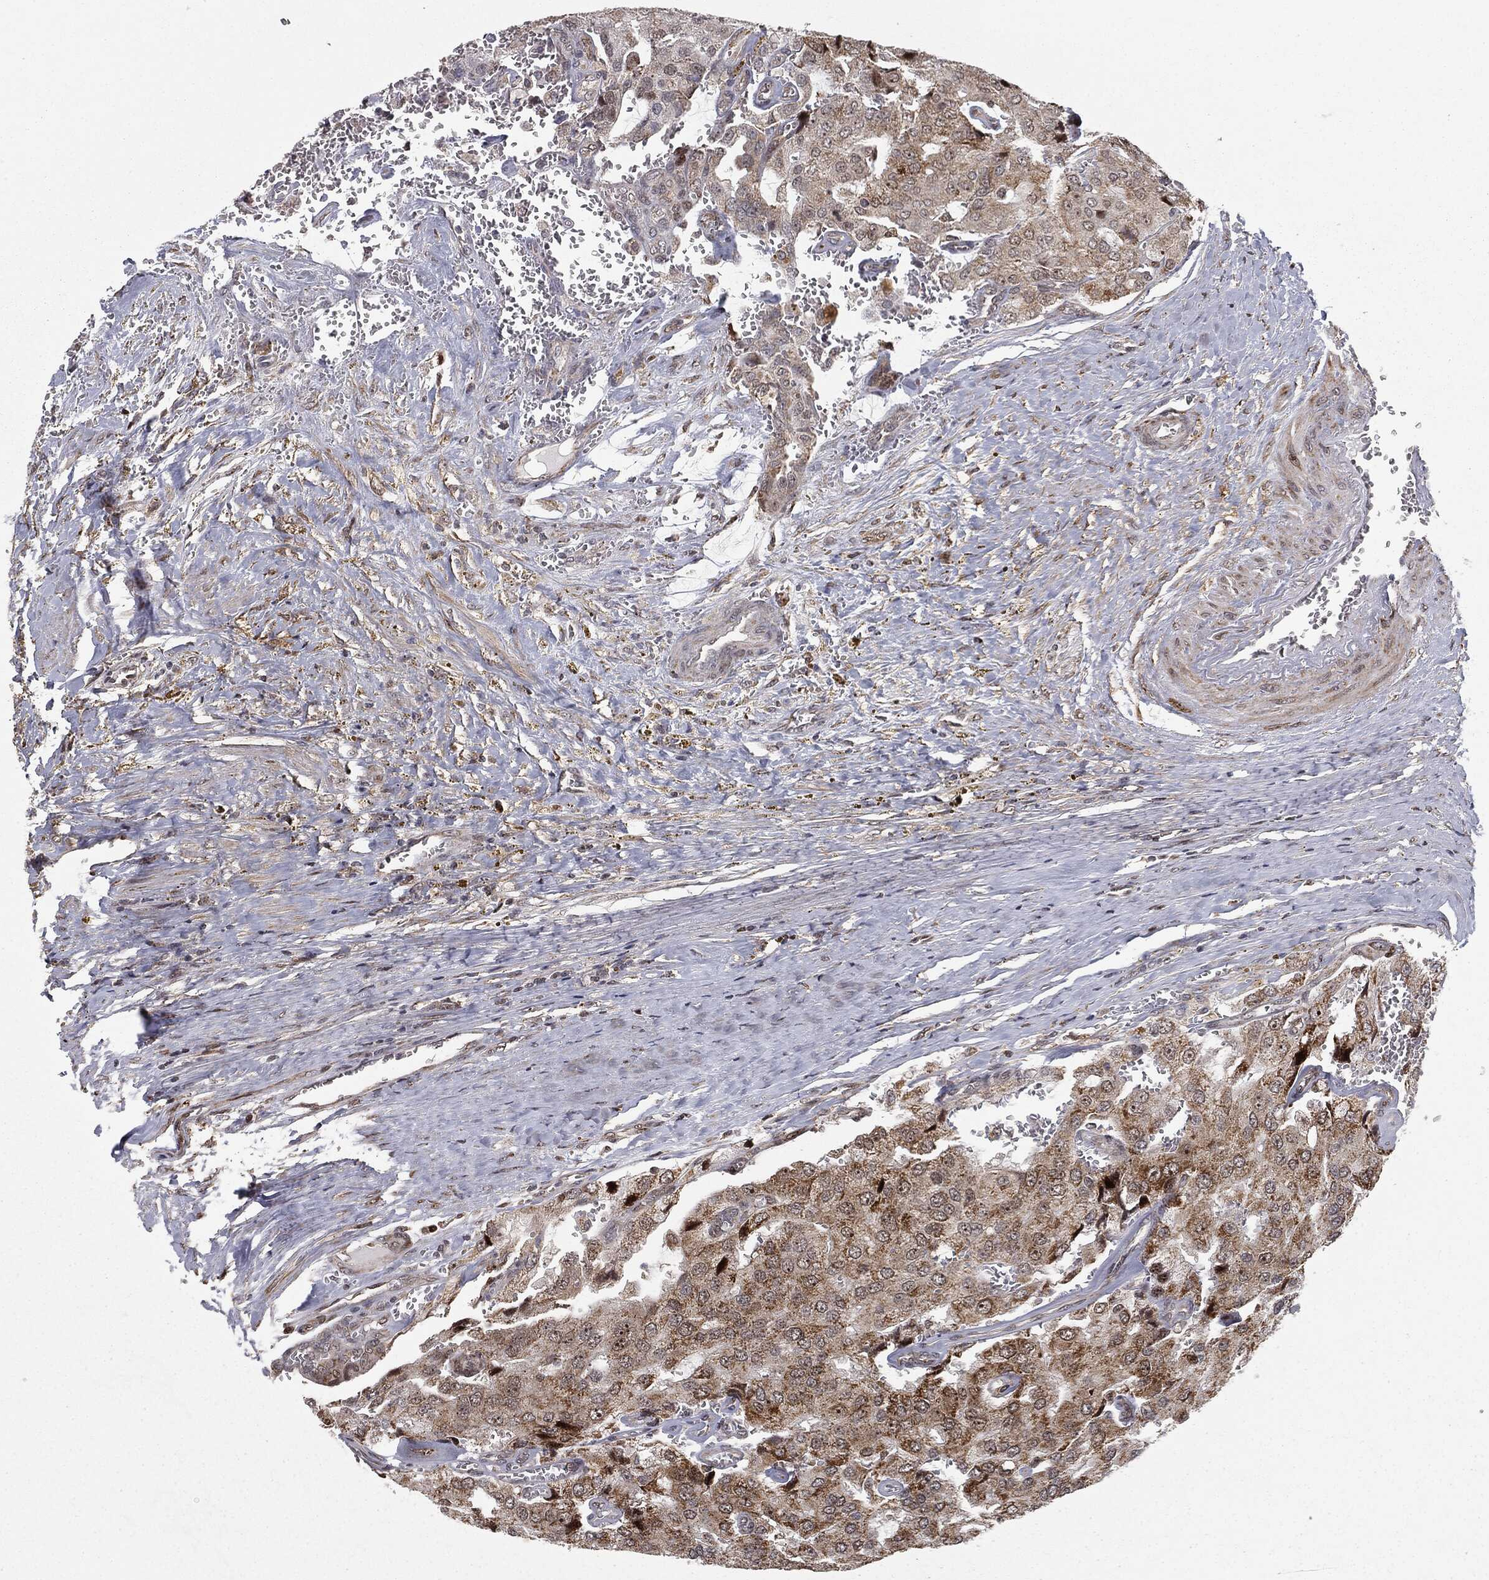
{"staining": {"intensity": "moderate", "quantity": "<25%", "location": "cytoplasmic/membranous"}, "tissue": "prostate cancer", "cell_type": "Tumor cells", "image_type": "cancer", "snomed": [{"axis": "morphology", "description": "Adenocarcinoma, NOS"}, {"axis": "topography", "description": "Prostate and seminal vesicle, NOS"}, {"axis": "topography", "description": "Prostate"}], "caption": "This is a photomicrograph of IHC staining of prostate cancer, which shows moderate positivity in the cytoplasmic/membranous of tumor cells.", "gene": "CHCHD2", "patient": {"sex": "male", "age": 67}}